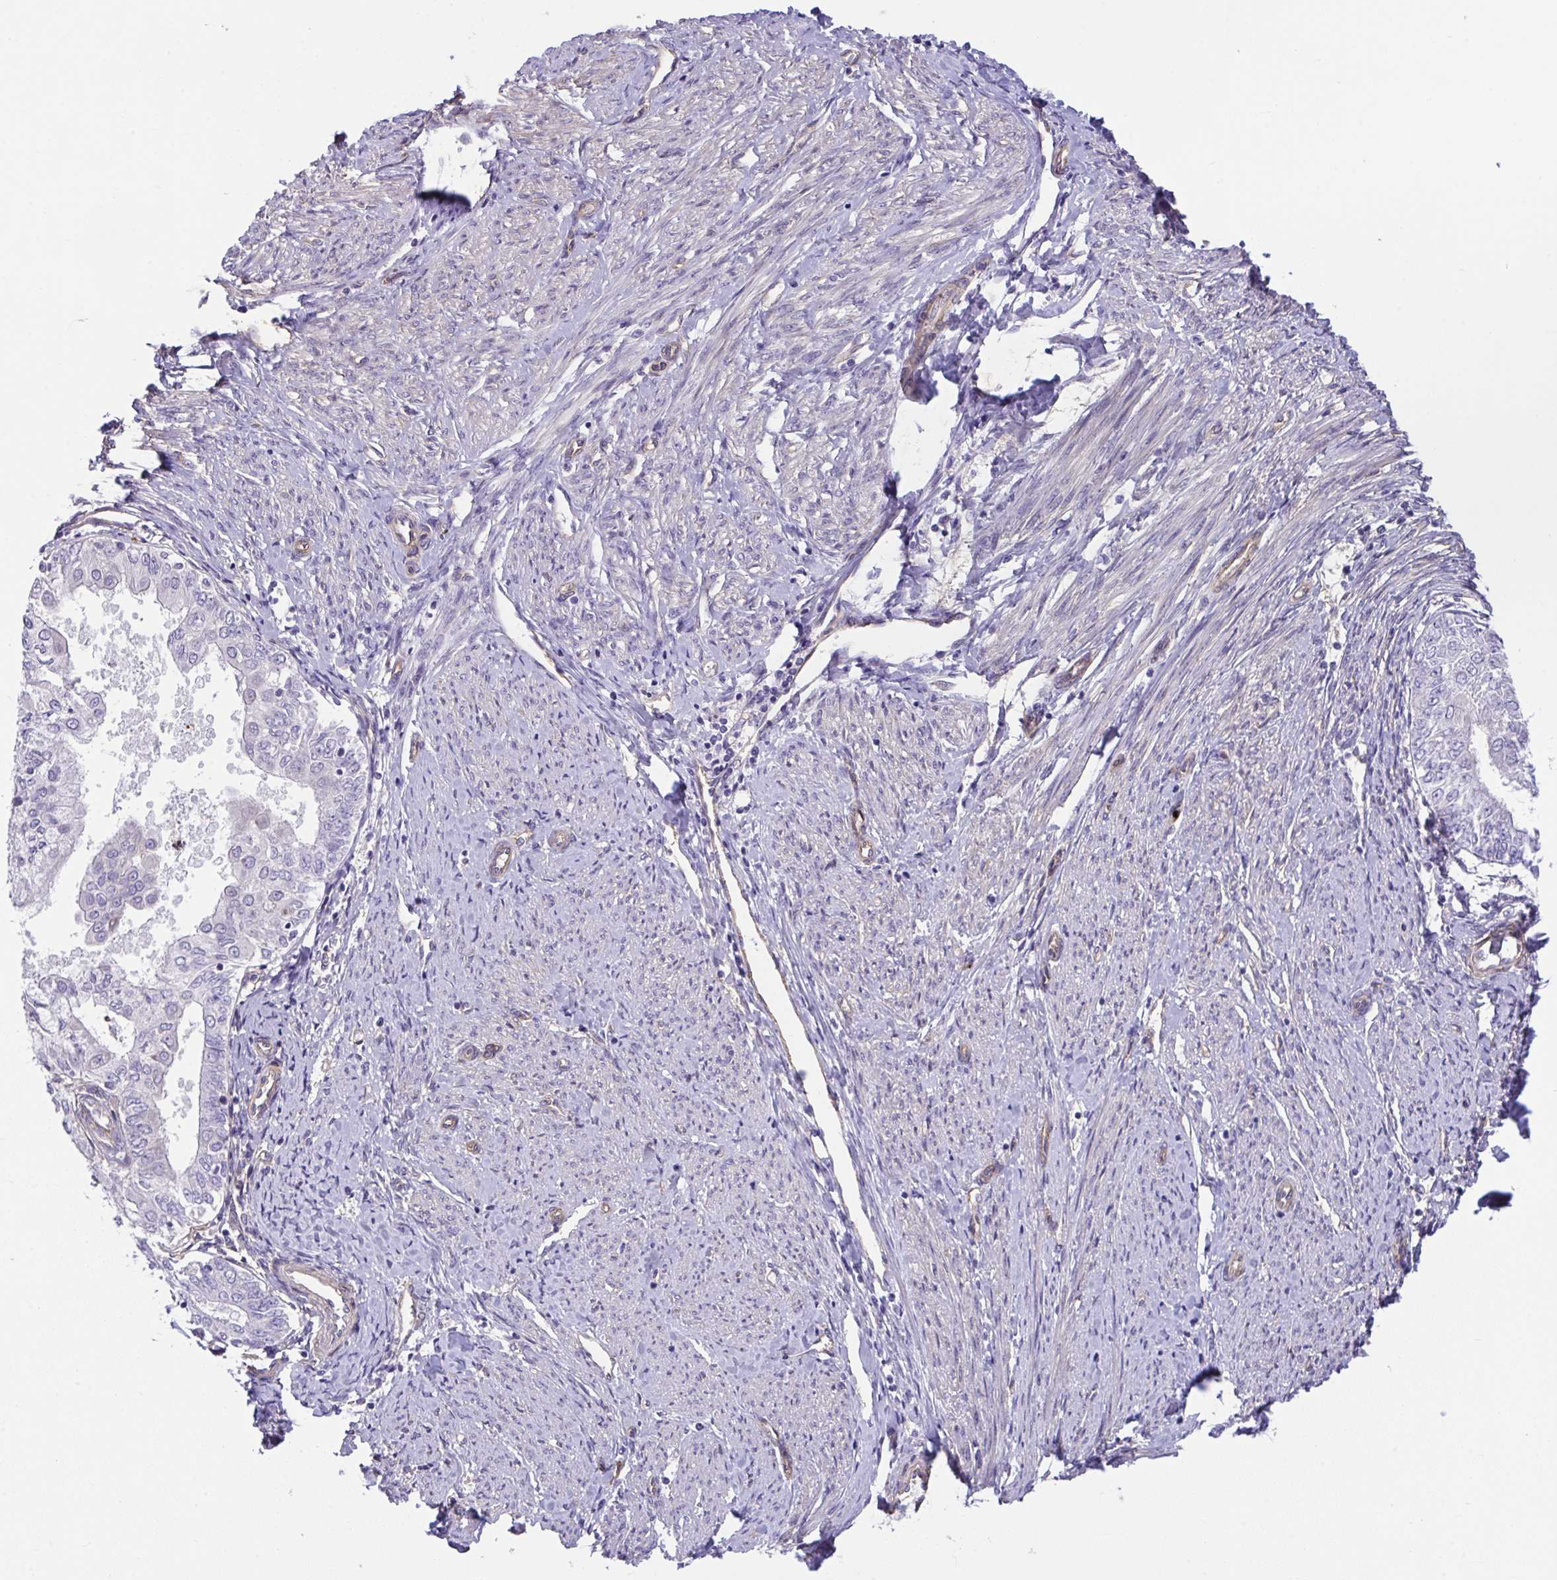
{"staining": {"intensity": "negative", "quantity": "none", "location": "none"}, "tissue": "endometrial cancer", "cell_type": "Tumor cells", "image_type": "cancer", "snomed": [{"axis": "morphology", "description": "Adenocarcinoma, NOS"}, {"axis": "topography", "description": "Endometrium"}], "caption": "Endometrial cancer stained for a protein using immunohistochemistry (IHC) displays no positivity tumor cells.", "gene": "RHOXF1", "patient": {"sex": "female", "age": 68}}